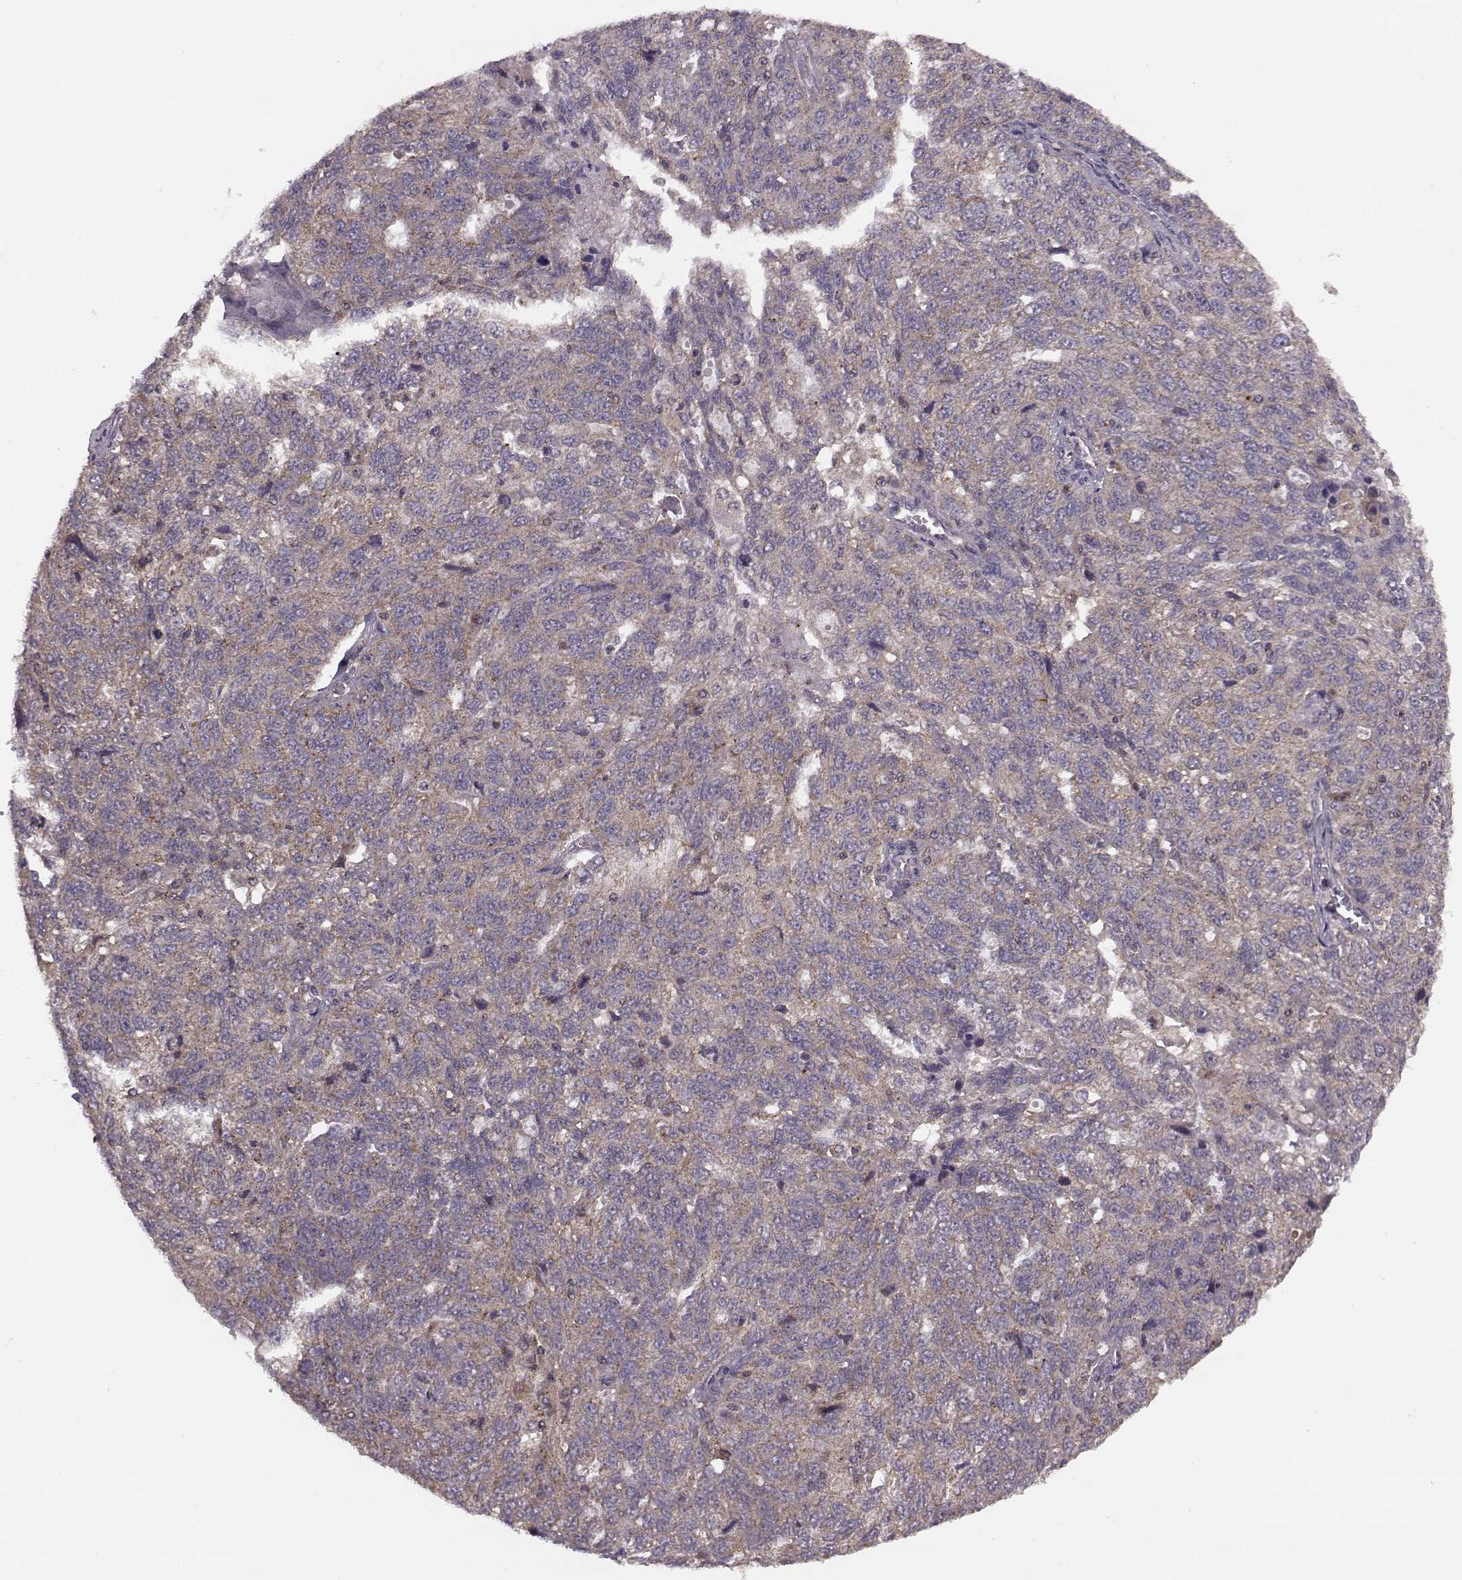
{"staining": {"intensity": "moderate", "quantity": "25%-75%", "location": "cytoplasmic/membranous"}, "tissue": "ovarian cancer", "cell_type": "Tumor cells", "image_type": "cancer", "snomed": [{"axis": "morphology", "description": "Cystadenocarcinoma, serous, NOS"}, {"axis": "topography", "description": "Ovary"}], "caption": "Human ovarian serous cystadenocarcinoma stained with a brown dye exhibits moderate cytoplasmic/membranous positive expression in about 25%-75% of tumor cells.", "gene": "FNIP2", "patient": {"sex": "female", "age": 71}}